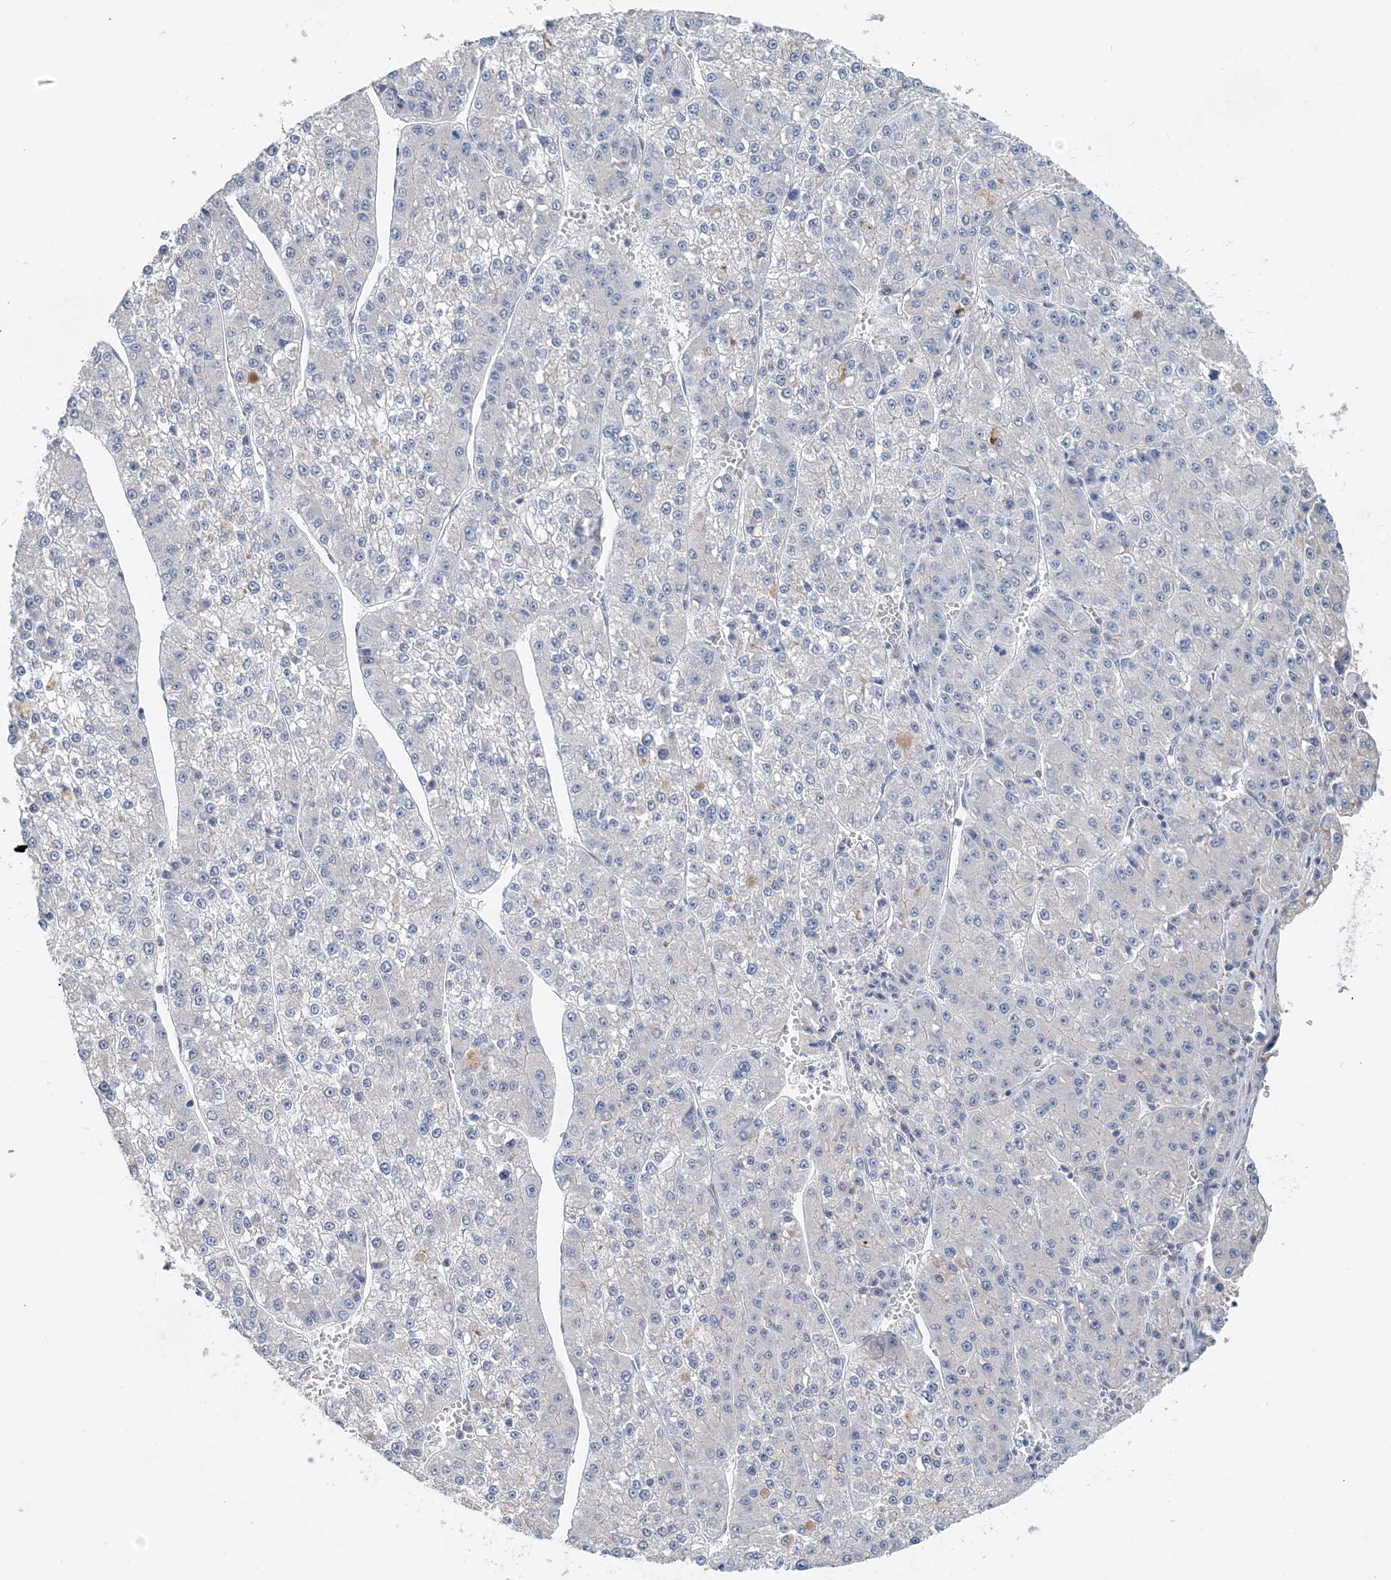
{"staining": {"intensity": "negative", "quantity": "none", "location": "none"}, "tissue": "liver cancer", "cell_type": "Tumor cells", "image_type": "cancer", "snomed": [{"axis": "morphology", "description": "Carcinoma, Hepatocellular, NOS"}, {"axis": "topography", "description": "Liver"}], "caption": "Liver cancer (hepatocellular carcinoma) was stained to show a protein in brown. There is no significant expression in tumor cells.", "gene": "PFN2", "patient": {"sex": "female", "age": 73}}